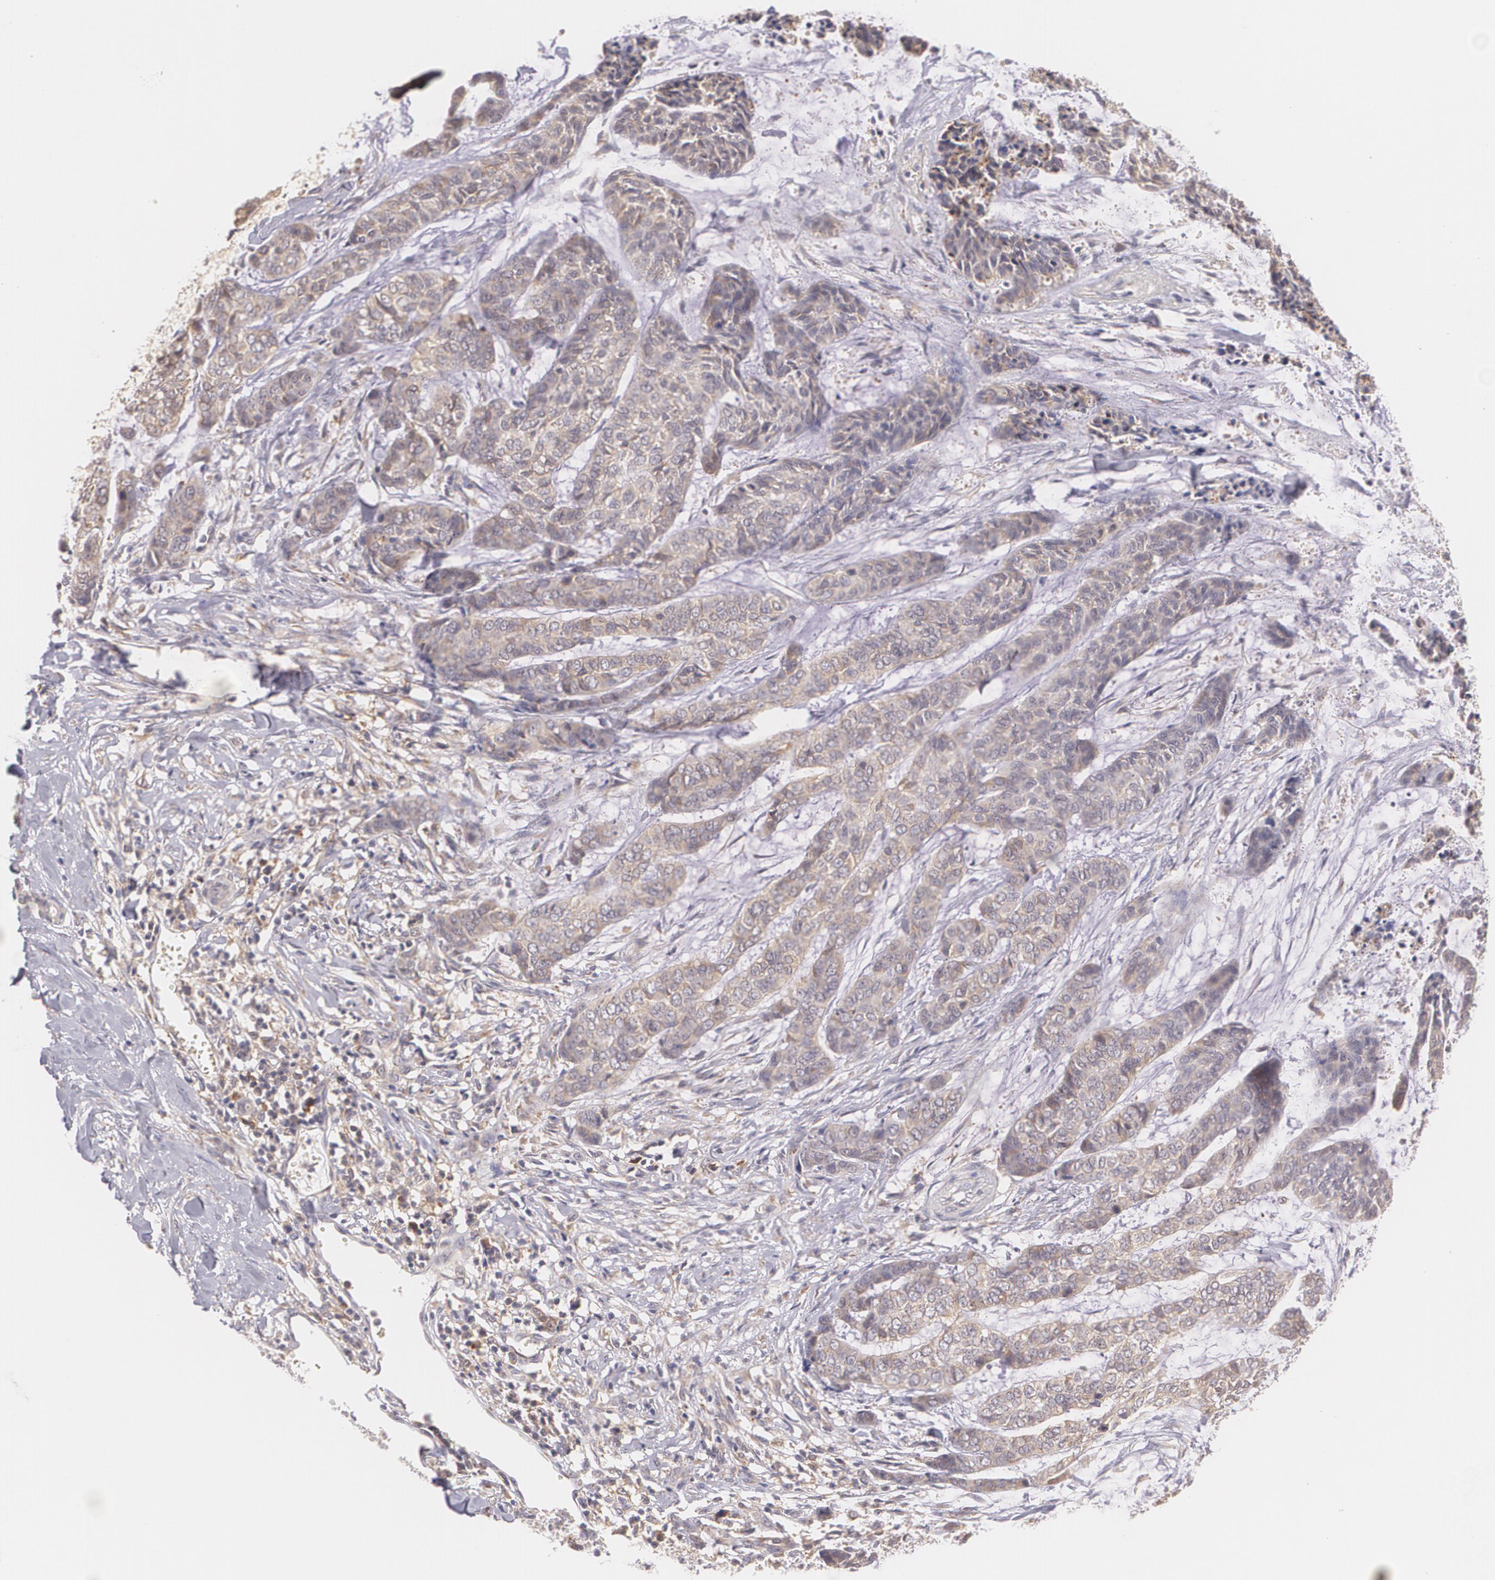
{"staining": {"intensity": "weak", "quantity": ">75%", "location": "cytoplasmic/membranous"}, "tissue": "skin cancer", "cell_type": "Tumor cells", "image_type": "cancer", "snomed": [{"axis": "morphology", "description": "Basal cell carcinoma"}, {"axis": "topography", "description": "Skin"}], "caption": "Skin cancer (basal cell carcinoma) tissue reveals weak cytoplasmic/membranous staining in approximately >75% of tumor cells, visualized by immunohistochemistry.", "gene": "CCL17", "patient": {"sex": "female", "age": 64}}